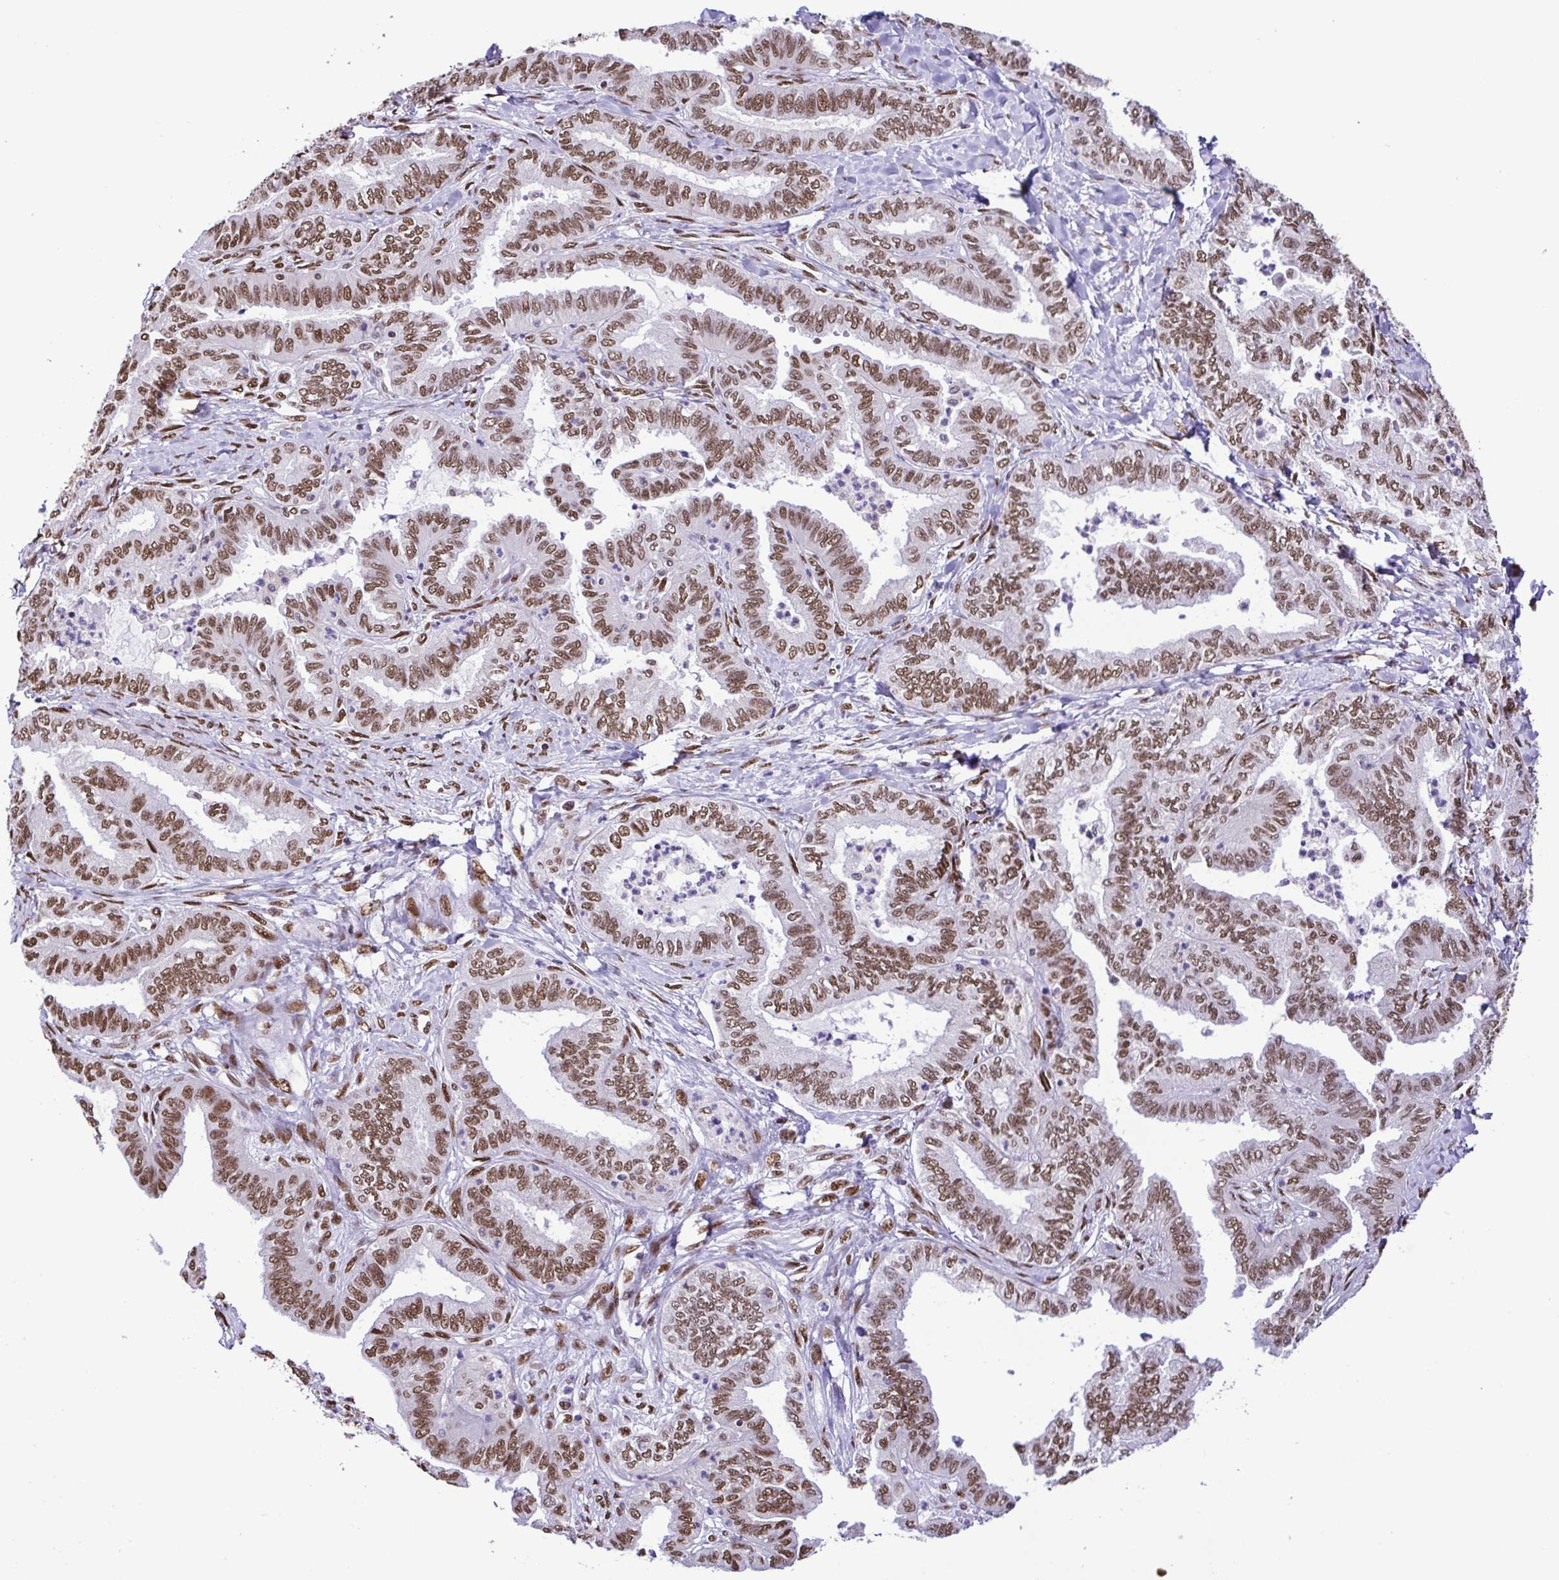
{"staining": {"intensity": "moderate", "quantity": "25%-75%", "location": "nuclear"}, "tissue": "ovarian cancer", "cell_type": "Tumor cells", "image_type": "cancer", "snomed": [{"axis": "morphology", "description": "Carcinoma, endometroid"}, {"axis": "topography", "description": "Ovary"}], "caption": "About 25%-75% of tumor cells in ovarian cancer display moderate nuclear protein positivity as visualized by brown immunohistochemical staining.", "gene": "TRIM28", "patient": {"sex": "female", "age": 70}}